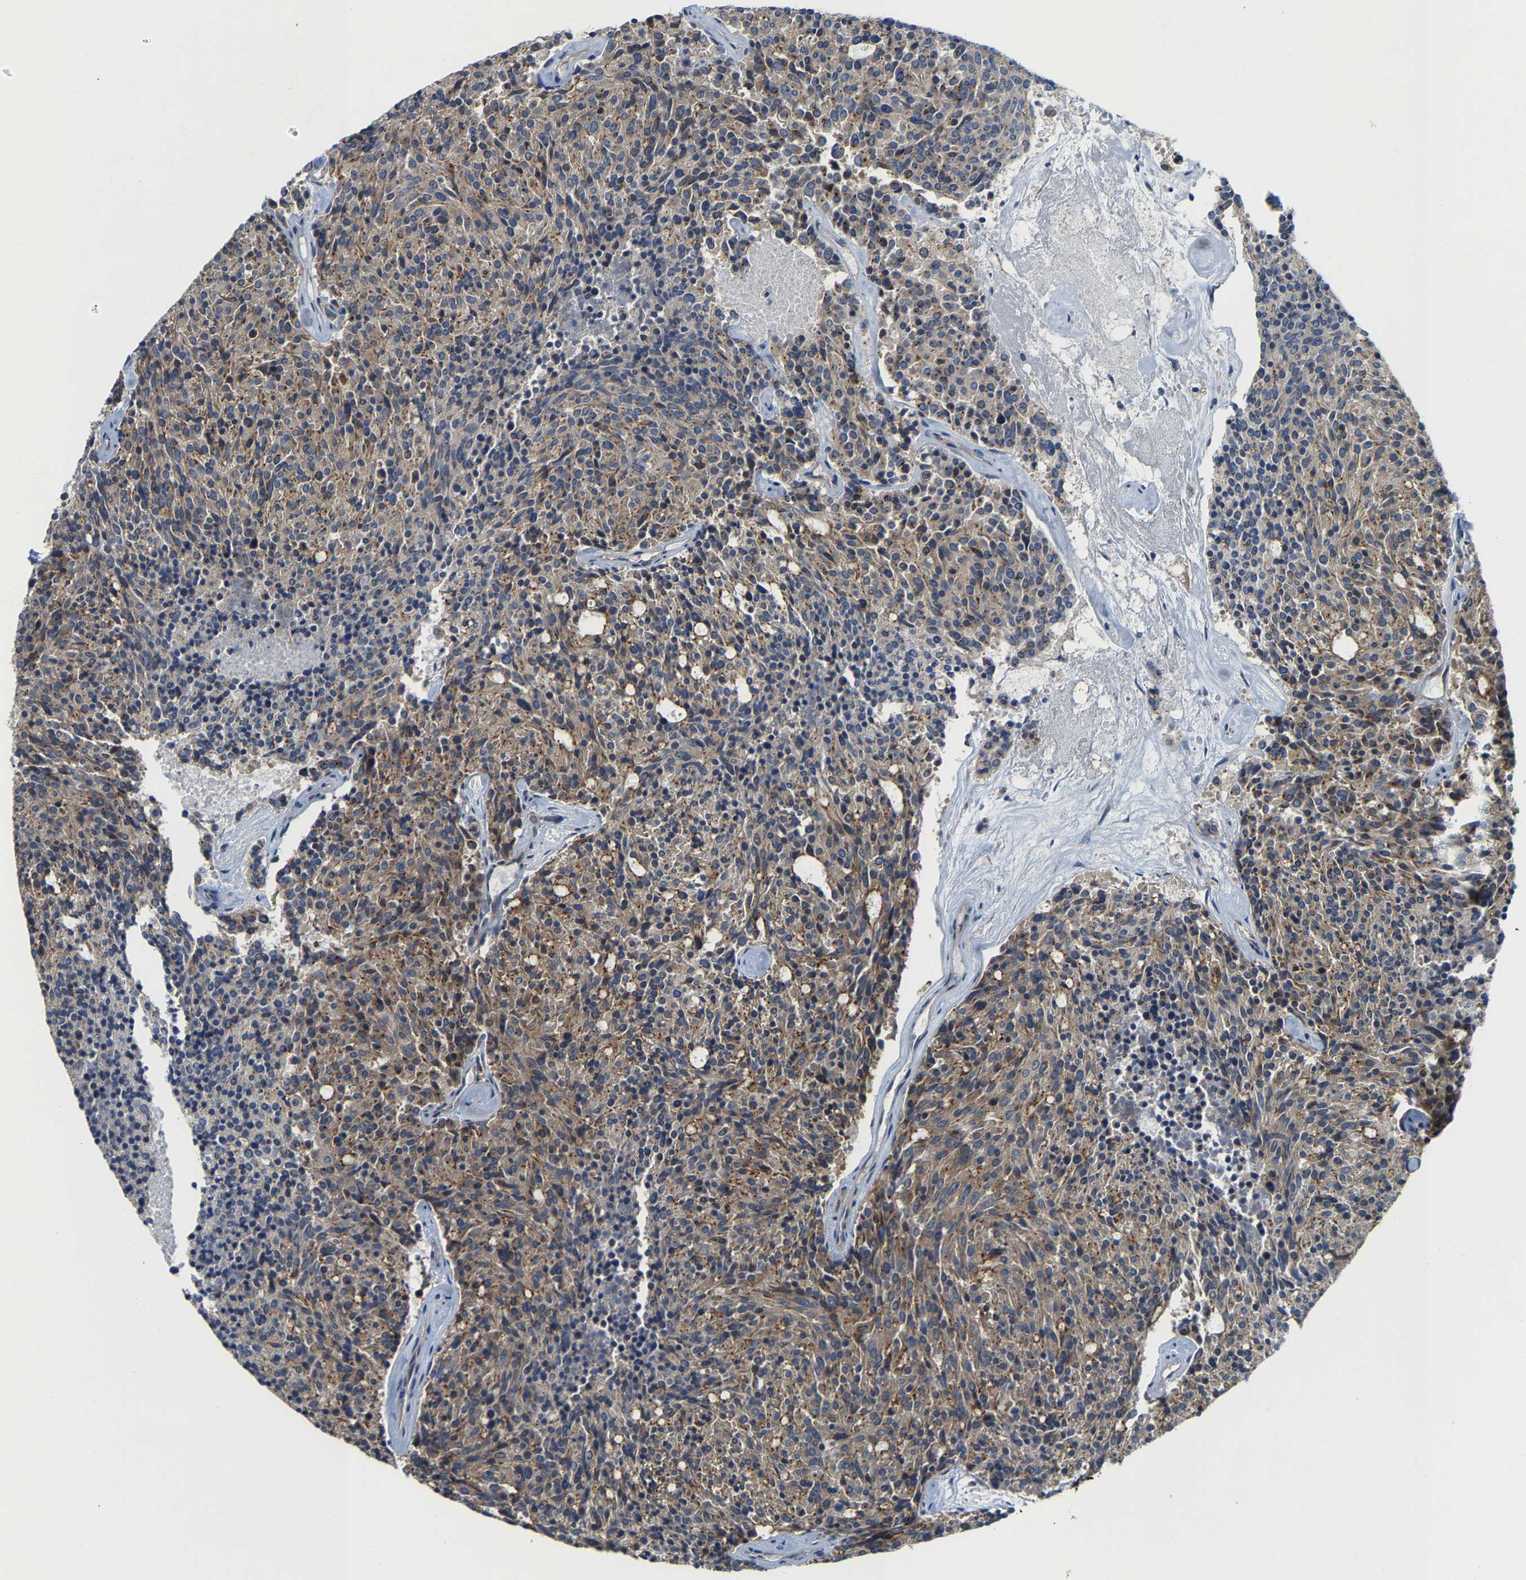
{"staining": {"intensity": "weak", "quantity": ">75%", "location": "cytoplasmic/membranous"}, "tissue": "carcinoid", "cell_type": "Tumor cells", "image_type": "cancer", "snomed": [{"axis": "morphology", "description": "Carcinoid, malignant, NOS"}, {"axis": "topography", "description": "Pancreas"}], "caption": "High-power microscopy captured an immunohistochemistry image of carcinoid, revealing weak cytoplasmic/membranous expression in approximately >75% of tumor cells. (DAB = brown stain, brightfield microscopy at high magnification).", "gene": "PCNT", "patient": {"sex": "female", "age": 54}}